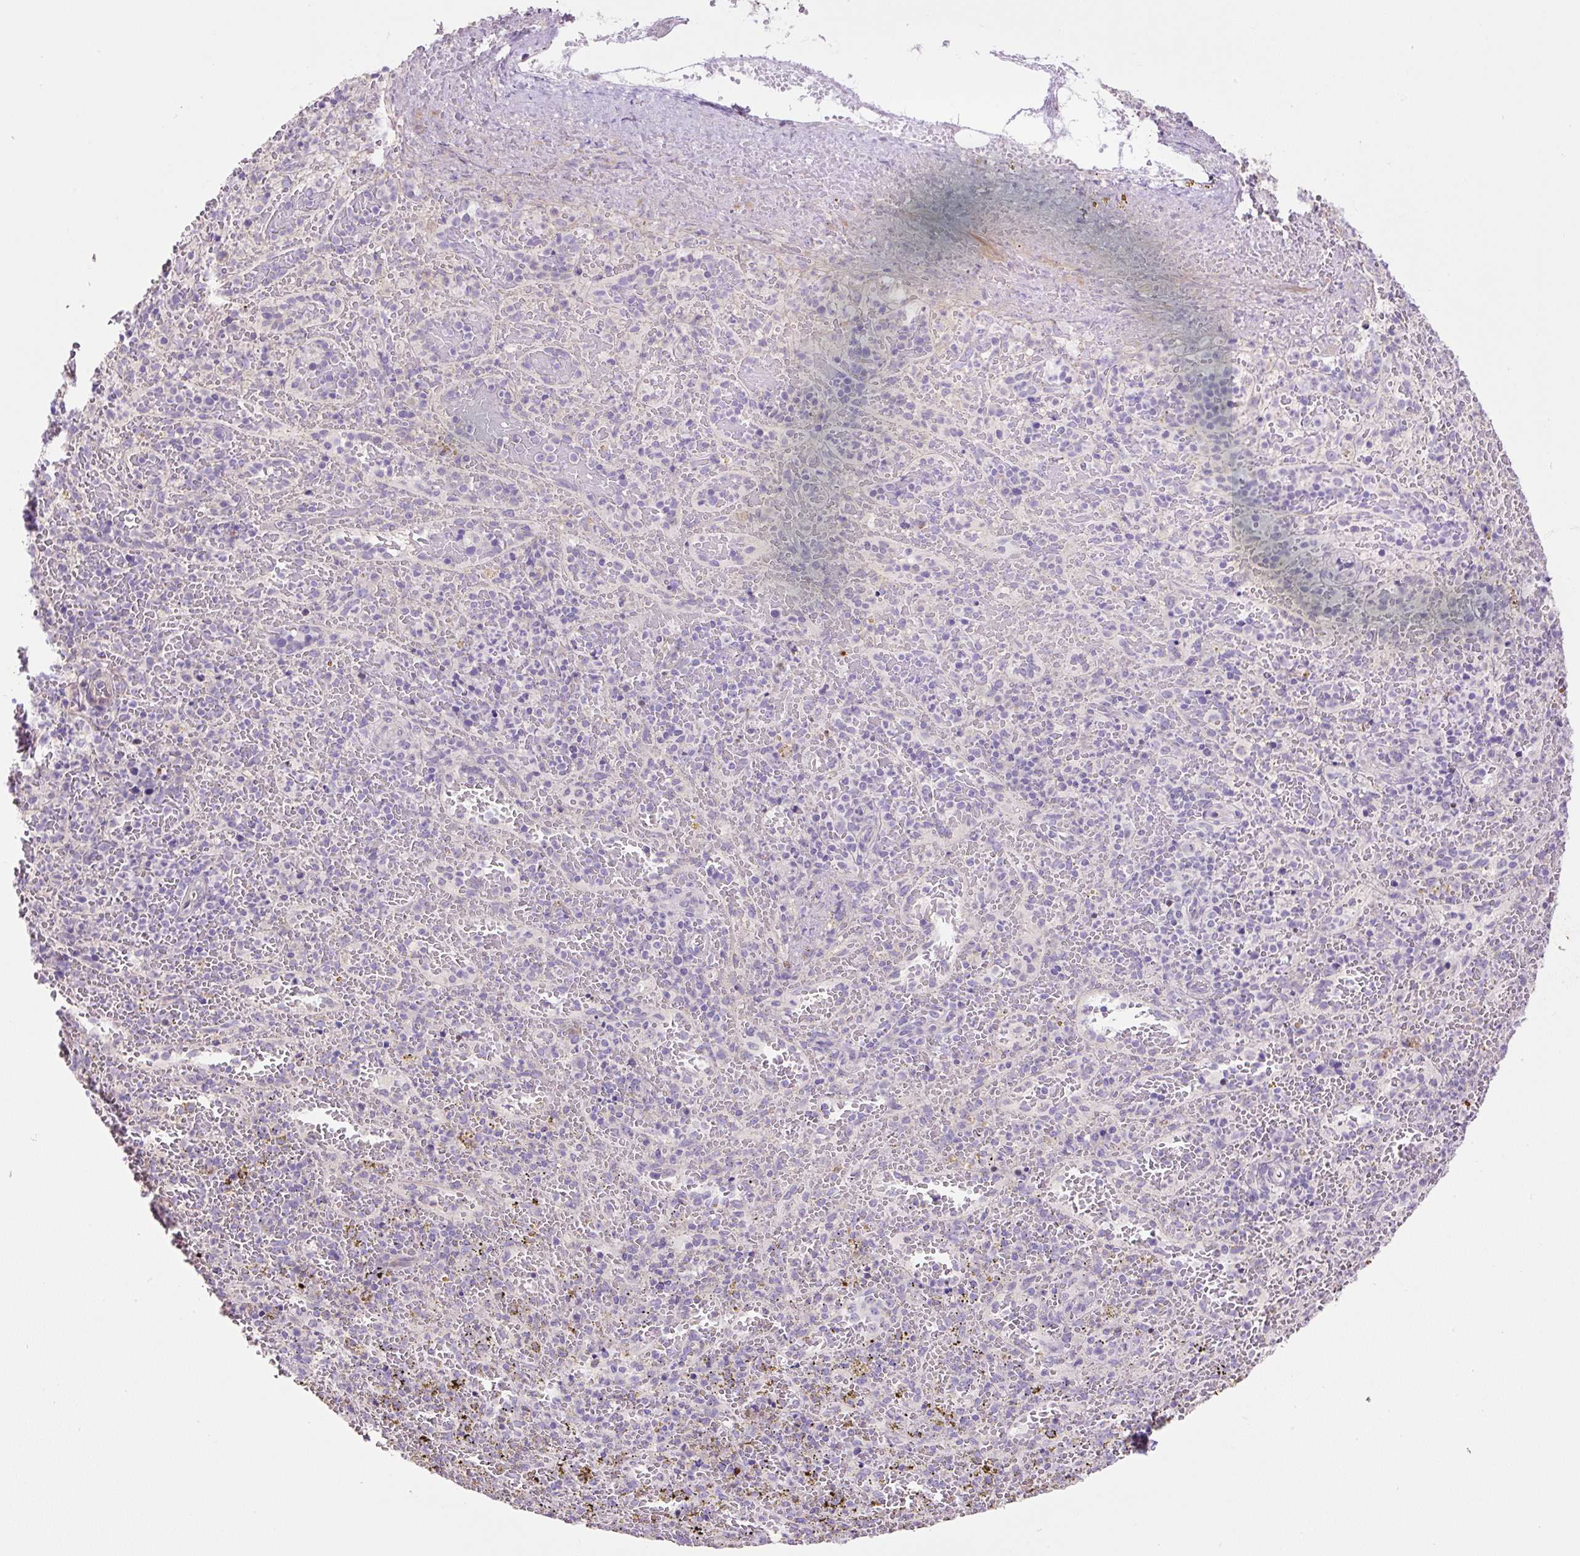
{"staining": {"intensity": "negative", "quantity": "none", "location": "none"}, "tissue": "spleen", "cell_type": "Cells in red pulp", "image_type": "normal", "snomed": [{"axis": "morphology", "description": "Normal tissue, NOS"}, {"axis": "topography", "description": "Spleen"}], "caption": "The immunohistochemistry (IHC) photomicrograph has no significant positivity in cells in red pulp of spleen.", "gene": "OGDHL", "patient": {"sex": "female", "age": 50}}